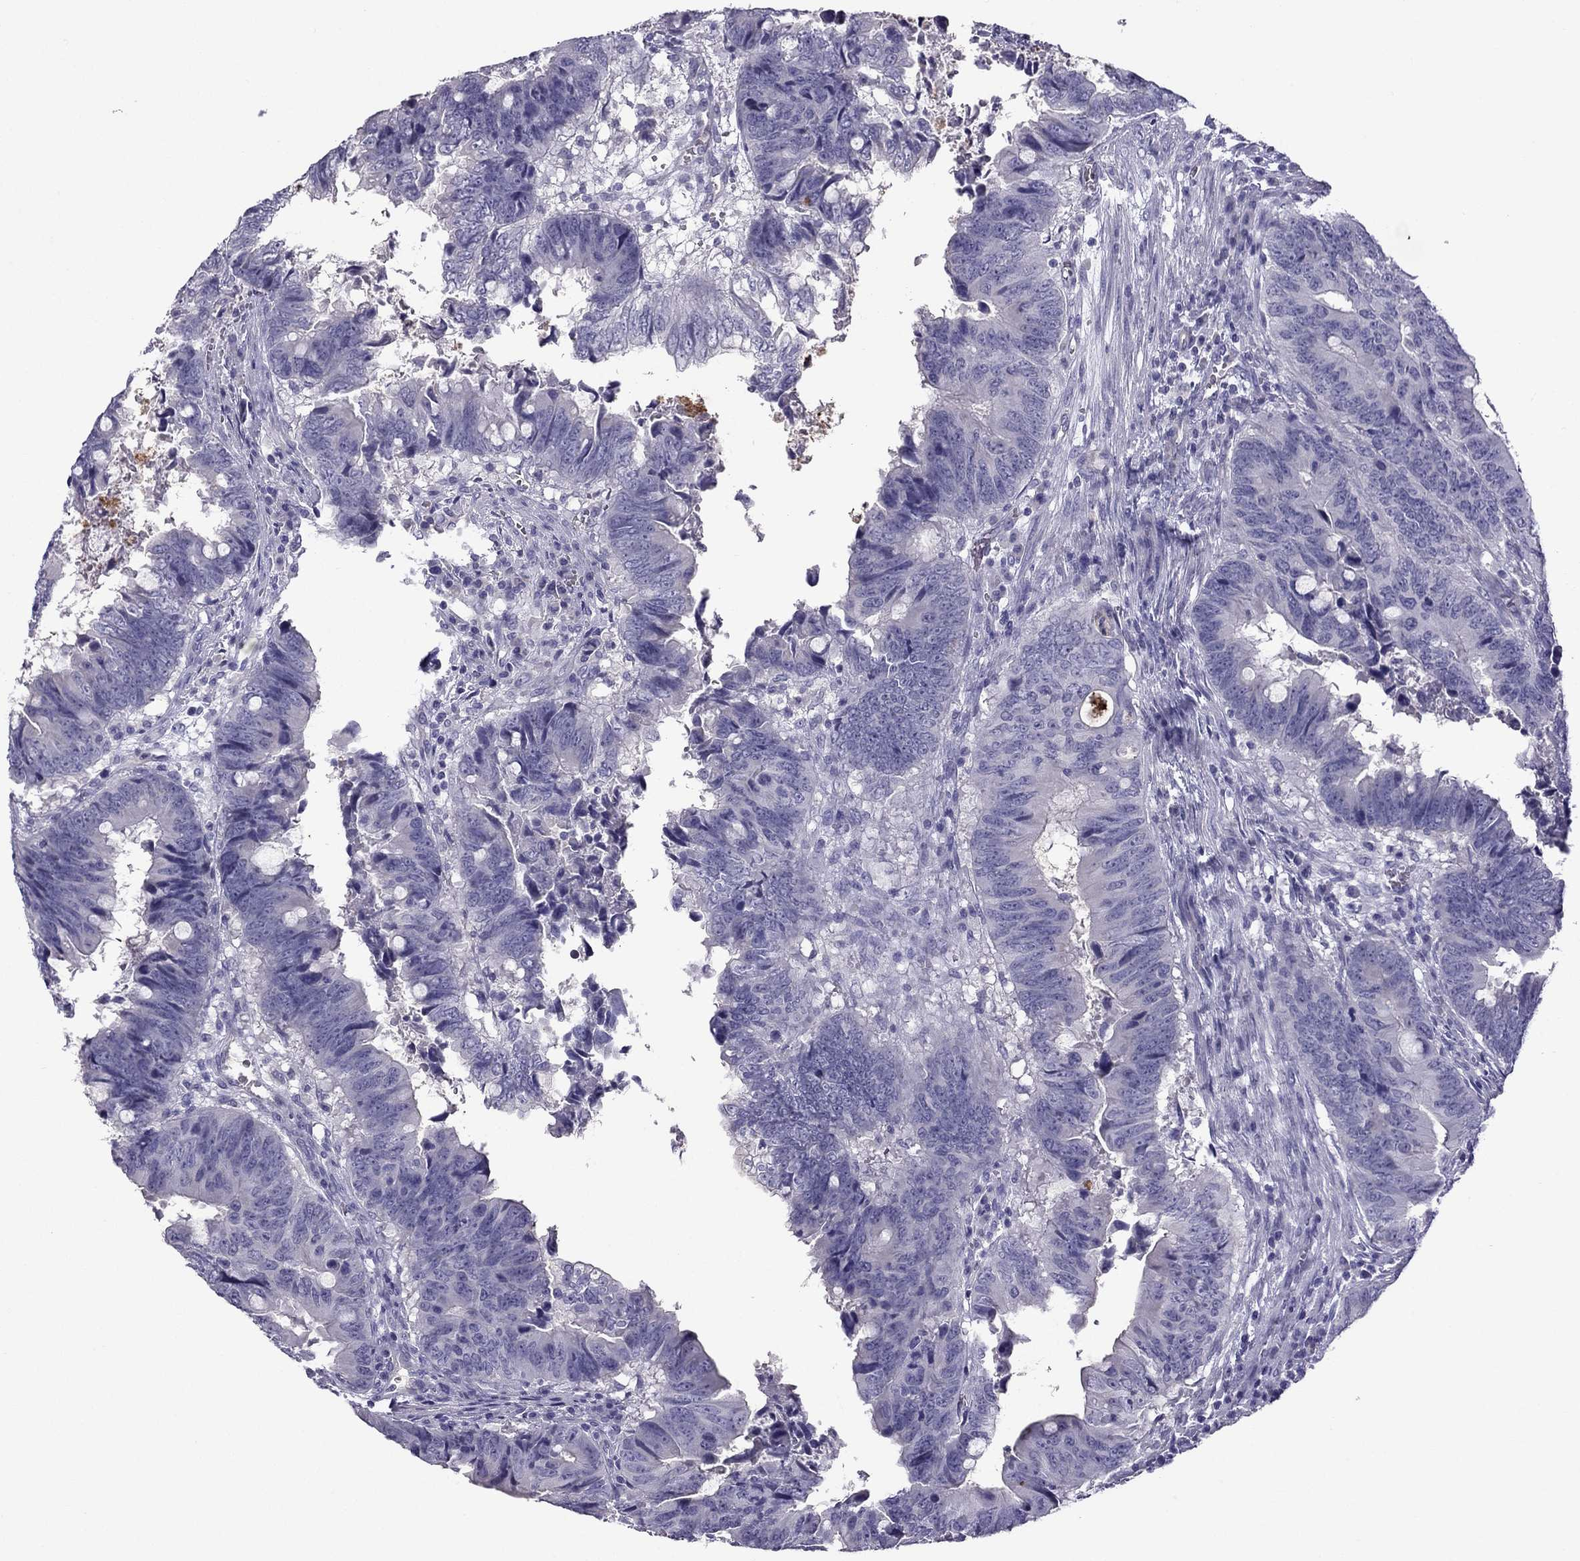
{"staining": {"intensity": "negative", "quantity": "none", "location": "none"}, "tissue": "colorectal cancer", "cell_type": "Tumor cells", "image_type": "cancer", "snomed": [{"axis": "morphology", "description": "Adenocarcinoma, NOS"}, {"axis": "topography", "description": "Colon"}], "caption": "Immunohistochemistry photomicrograph of human adenocarcinoma (colorectal) stained for a protein (brown), which shows no staining in tumor cells.", "gene": "STOML3", "patient": {"sex": "female", "age": 82}}